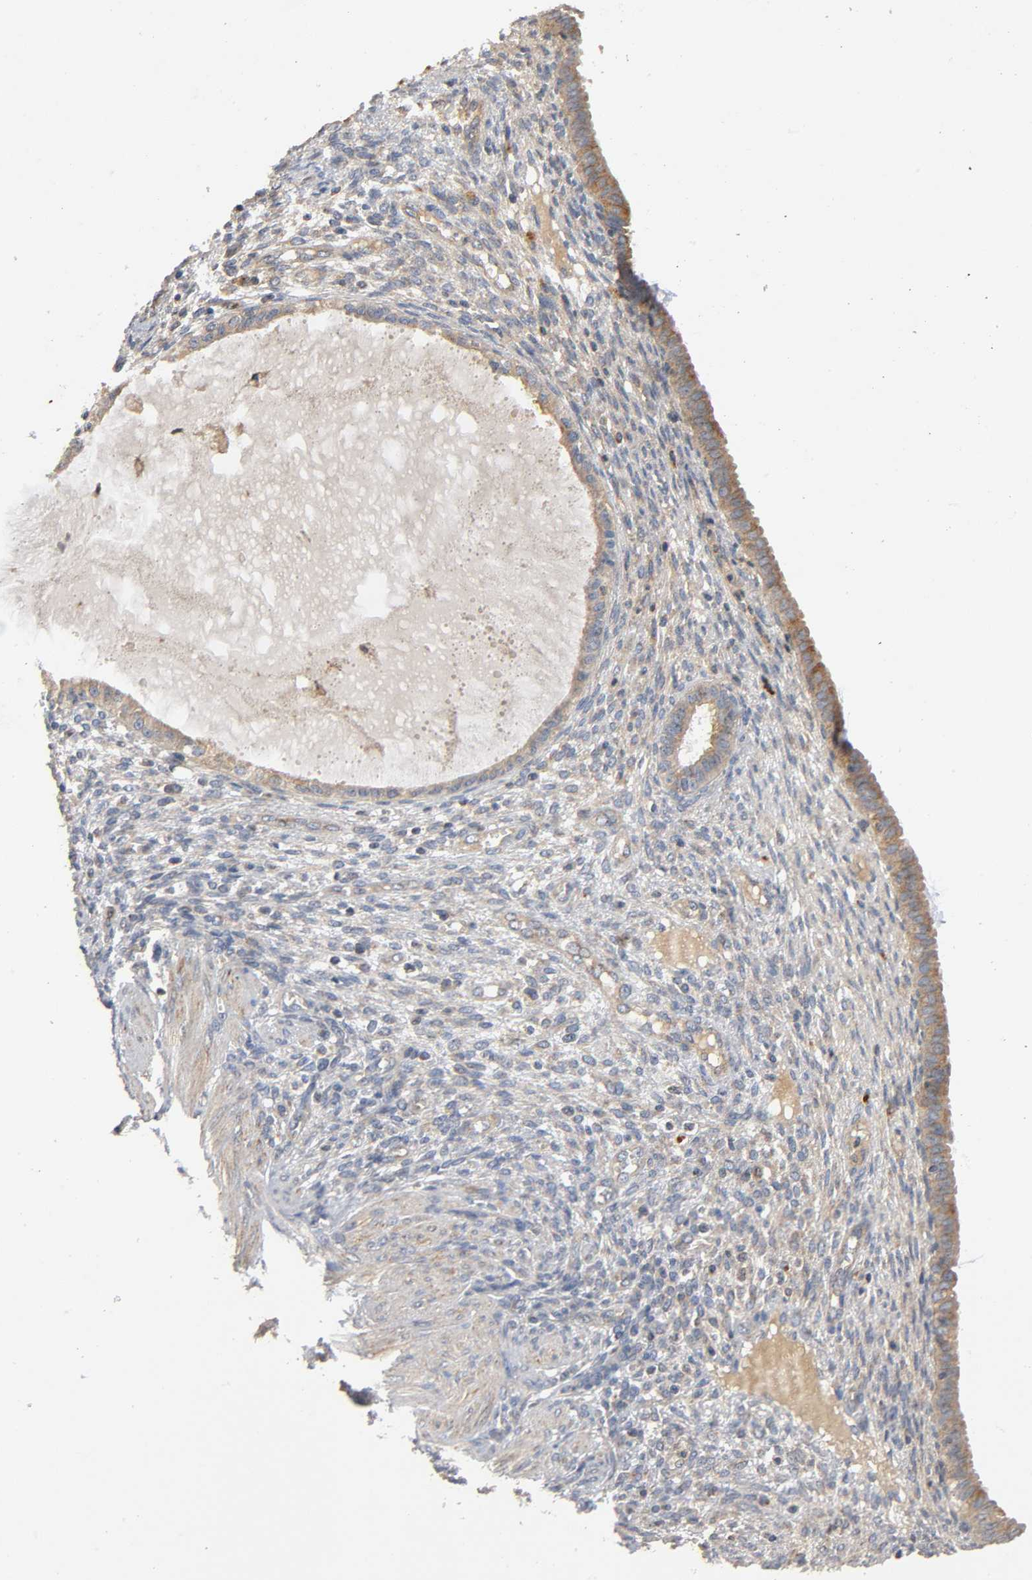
{"staining": {"intensity": "weak", "quantity": "25%-75%", "location": "cytoplasmic/membranous"}, "tissue": "endometrium", "cell_type": "Cells in endometrial stroma", "image_type": "normal", "snomed": [{"axis": "morphology", "description": "Normal tissue, NOS"}, {"axis": "topography", "description": "Endometrium"}], "caption": "IHC histopathology image of benign endometrium: endometrium stained using IHC shows low levels of weak protein expression localized specifically in the cytoplasmic/membranous of cells in endometrial stroma, appearing as a cytoplasmic/membranous brown color.", "gene": "IKBKB", "patient": {"sex": "female", "age": 72}}